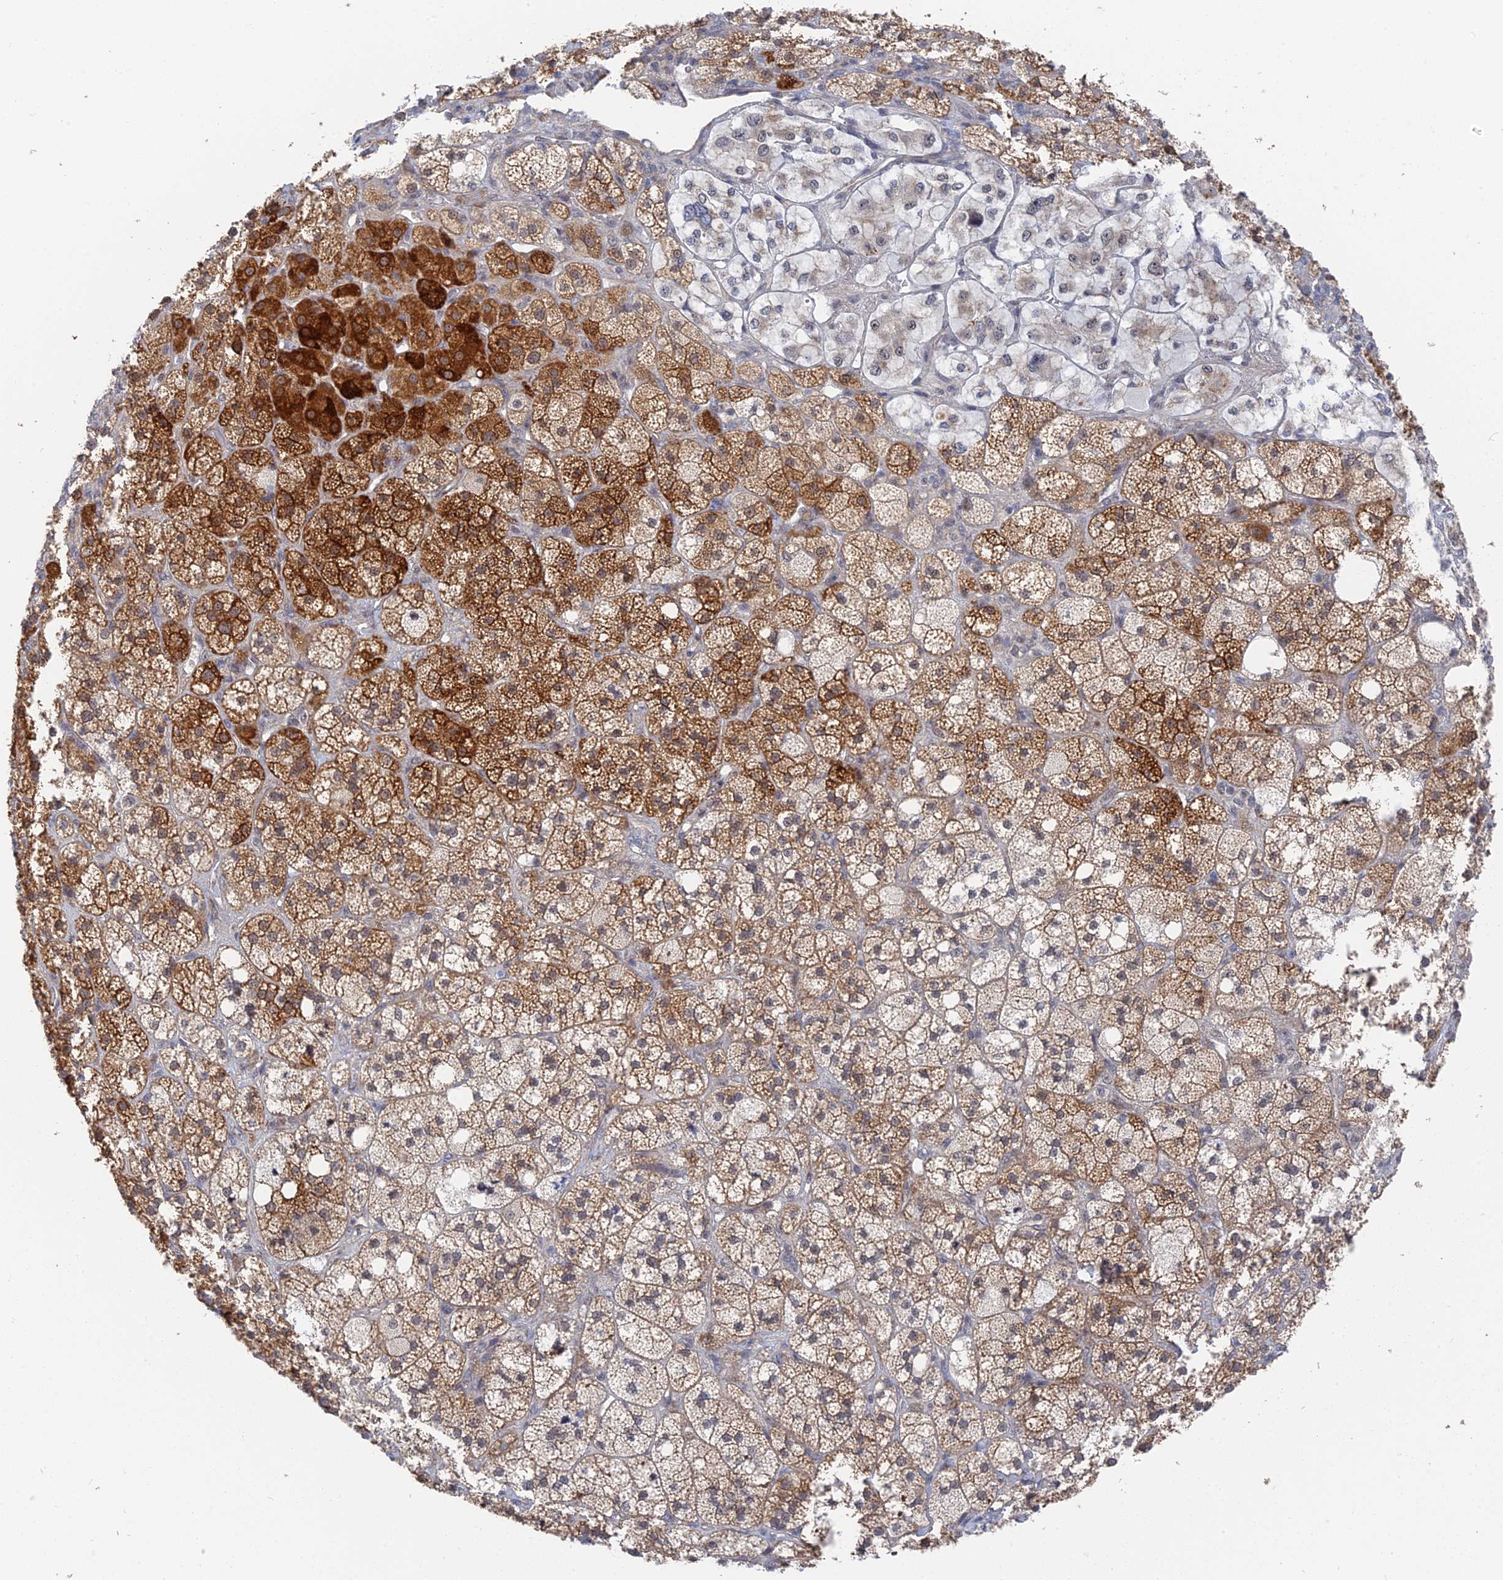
{"staining": {"intensity": "strong", "quantity": ">75%", "location": "cytoplasmic/membranous"}, "tissue": "adrenal gland", "cell_type": "Glandular cells", "image_type": "normal", "snomed": [{"axis": "morphology", "description": "Normal tissue, NOS"}, {"axis": "topography", "description": "Adrenal gland"}], "caption": "High-power microscopy captured an IHC micrograph of normal adrenal gland, revealing strong cytoplasmic/membranous positivity in about >75% of glandular cells.", "gene": "CFAP92", "patient": {"sex": "male", "age": 61}}